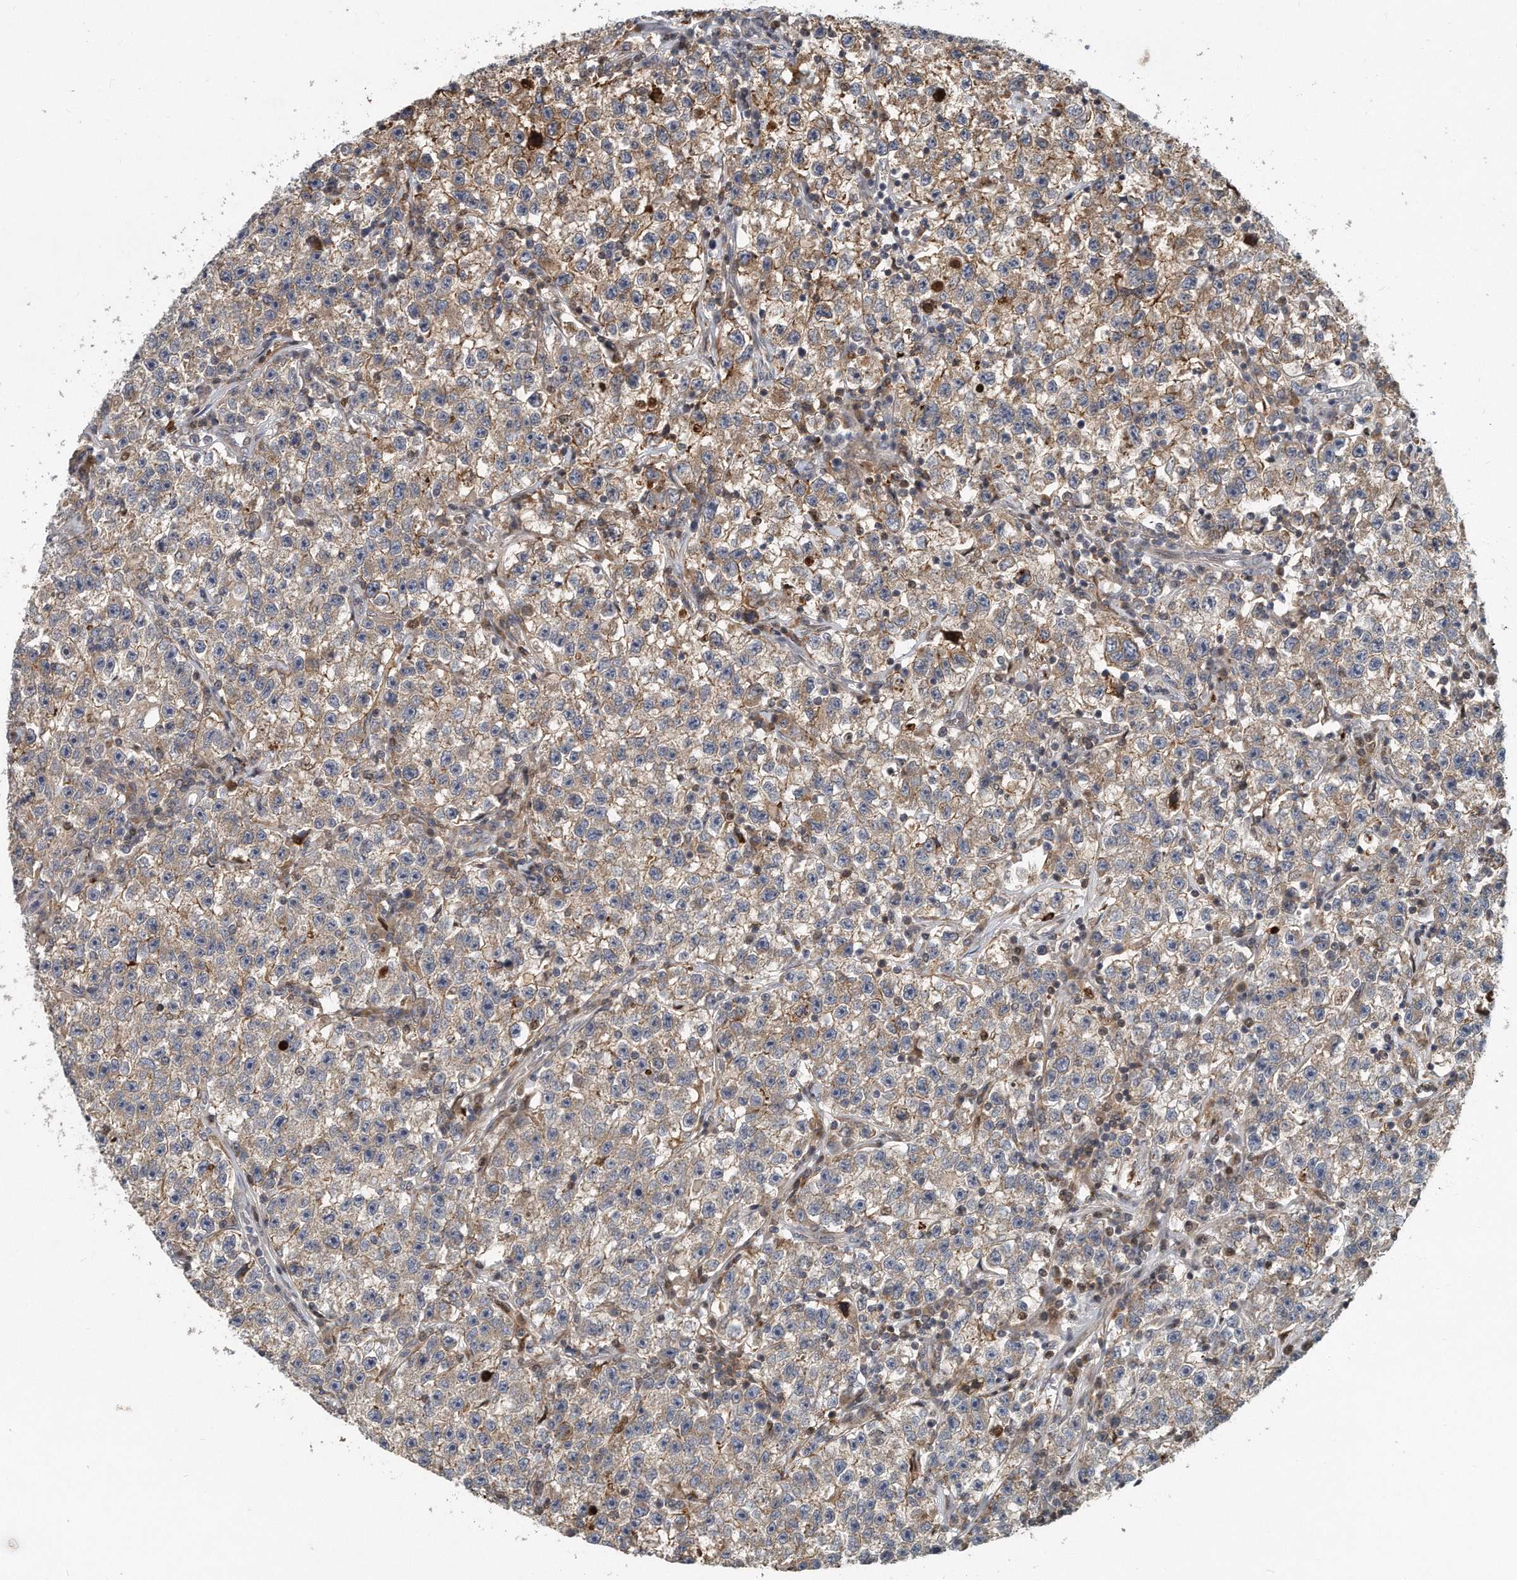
{"staining": {"intensity": "weak", "quantity": "25%-75%", "location": "cytoplasmic/membranous"}, "tissue": "testis cancer", "cell_type": "Tumor cells", "image_type": "cancer", "snomed": [{"axis": "morphology", "description": "Seminoma, NOS"}, {"axis": "topography", "description": "Testis"}], "caption": "Immunohistochemical staining of testis cancer (seminoma) demonstrates low levels of weak cytoplasmic/membranous positivity in about 25%-75% of tumor cells.", "gene": "PCDH8", "patient": {"sex": "male", "age": 22}}